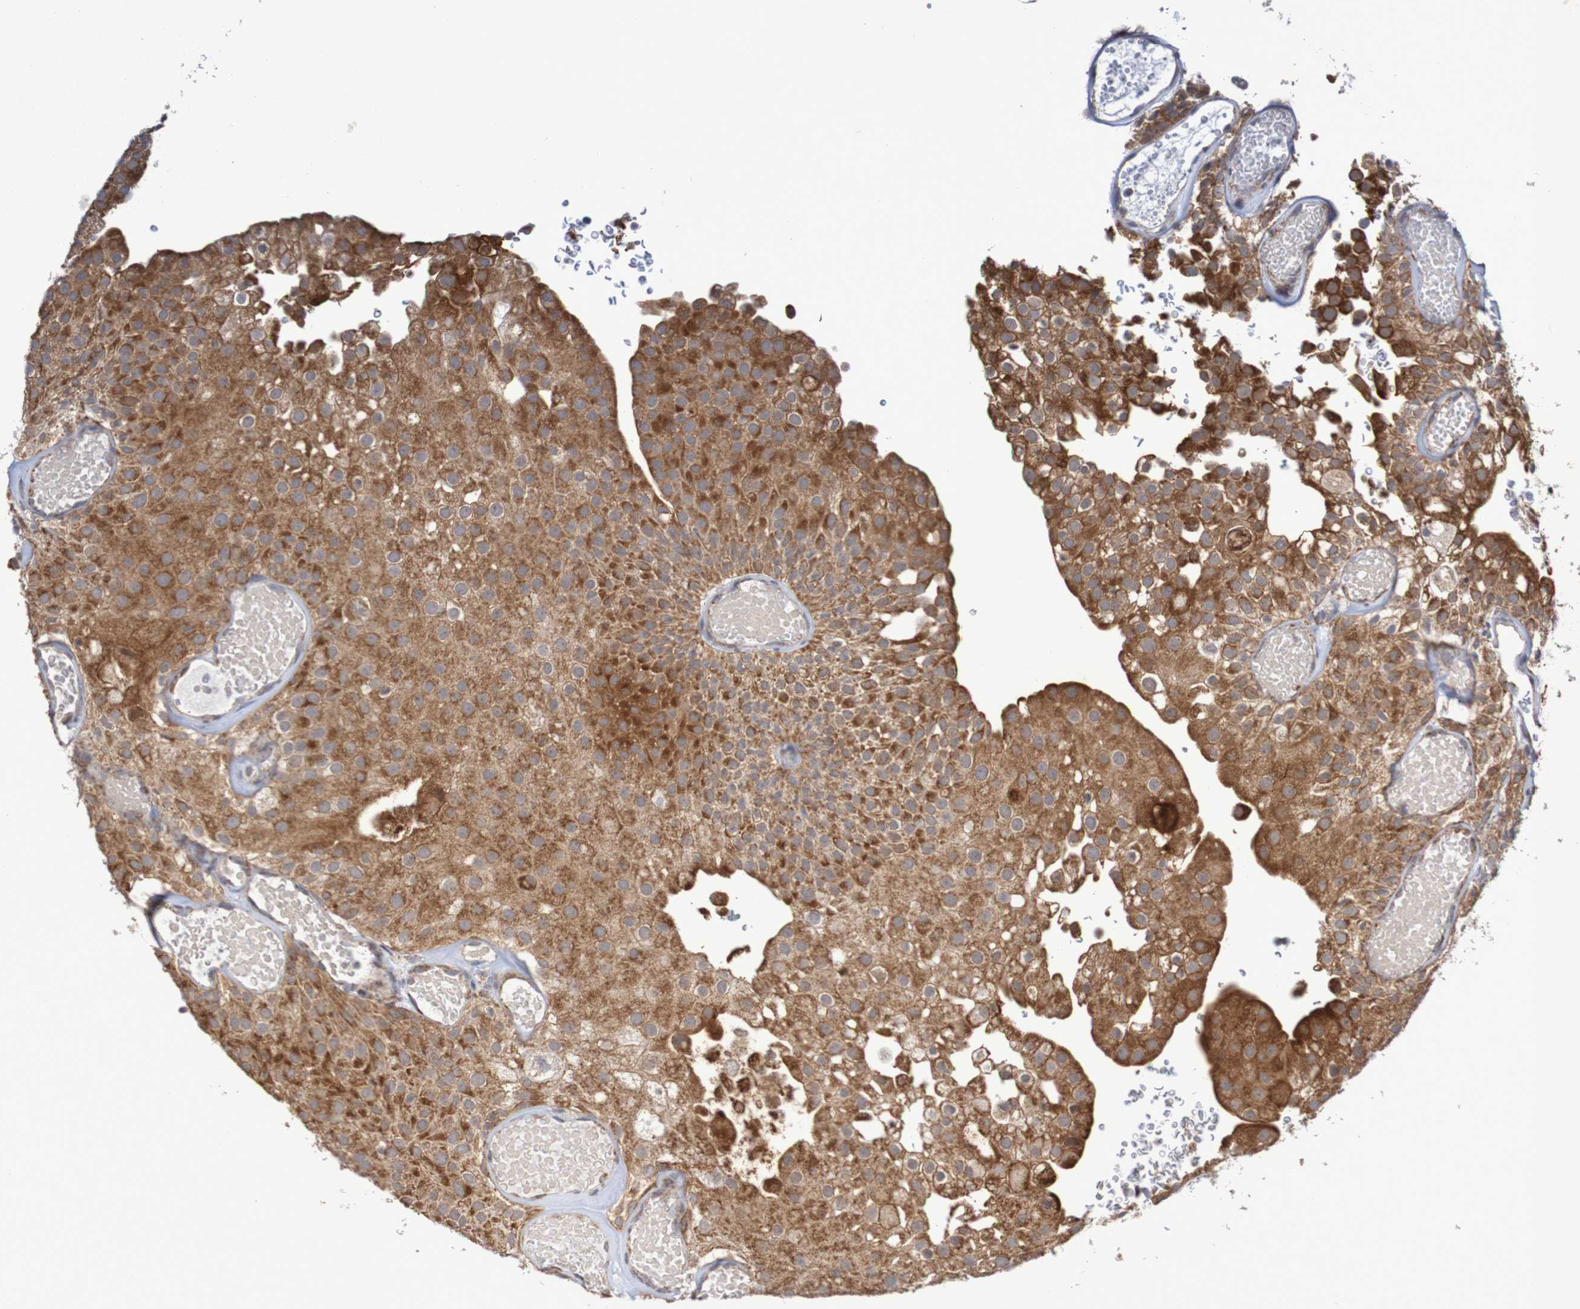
{"staining": {"intensity": "moderate", "quantity": ">75%", "location": "cytoplasmic/membranous"}, "tissue": "urothelial cancer", "cell_type": "Tumor cells", "image_type": "cancer", "snomed": [{"axis": "morphology", "description": "Urothelial carcinoma, Low grade"}, {"axis": "topography", "description": "Urinary bladder"}], "caption": "Immunohistochemical staining of low-grade urothelial carcinoma demonstrates medium levels of moderate cytoplasmic/membranous protein positivity in approximately >75% of tumor cells.", "gene": "DVL1", "patient": {"sex": "male", "age": 78}}